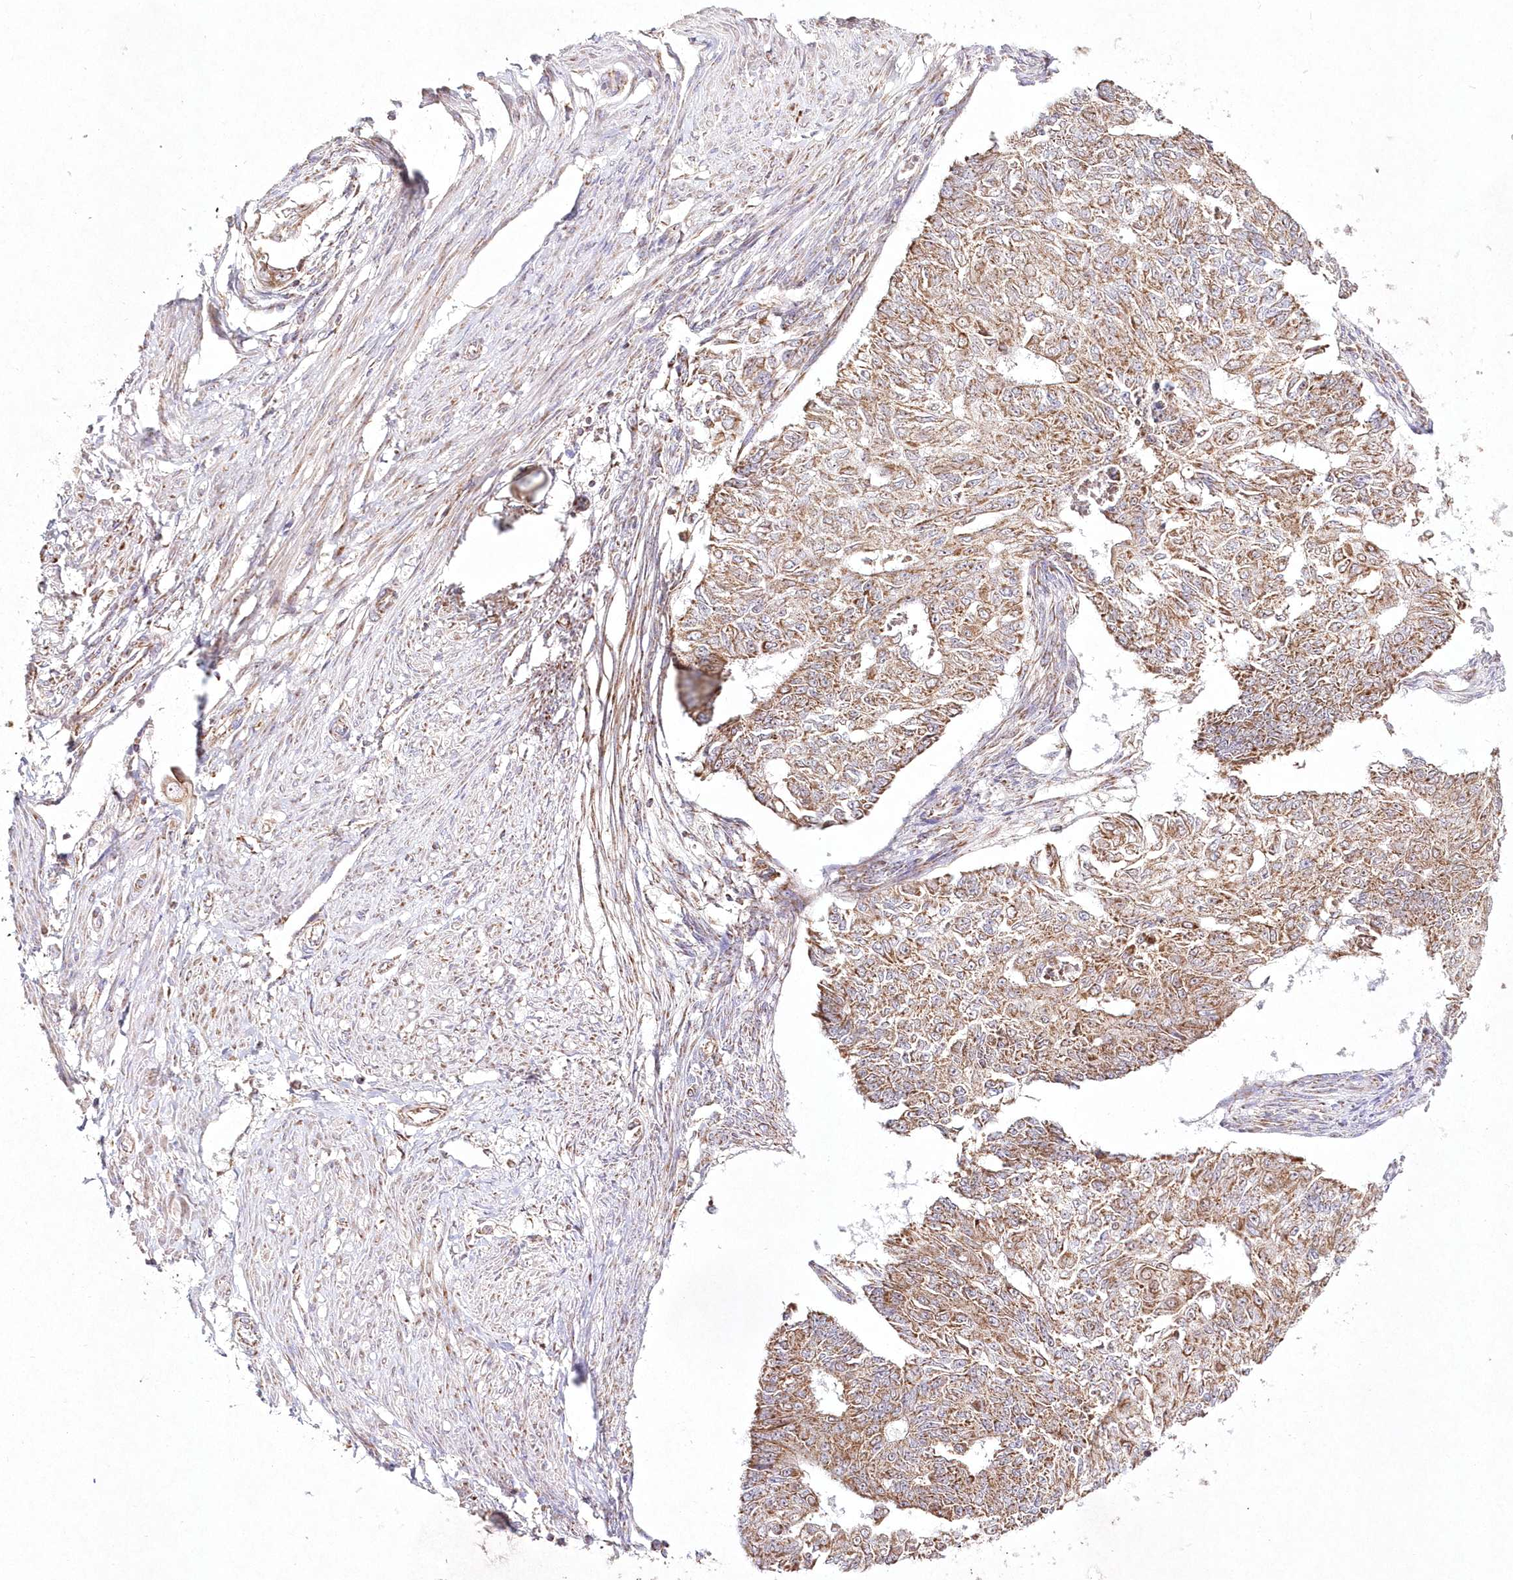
{"staining": {"intensity": "moderate", "quantity": ">75%", "location": "cytoplasmic/membranous"}, "tissue": "endometrial cancer", "cell_type": "Tumor cells", "image_type": "cancer", "snomed": [{"axis": "morphology", "description": "Adenocarcinoma, NOS"}, {"axis": "topography", "description": "Endometrium"}], "caption": "DAB (3,3'-diaminobenzidine) immunohistochemical staining of adenocarcinoma (endometrial) exhibits moderate cytoplasmic/membranous protein expression in about >75% of tumor cells.", "gene": "DNA2", "patient": {"sex": "female", "age": 32}}